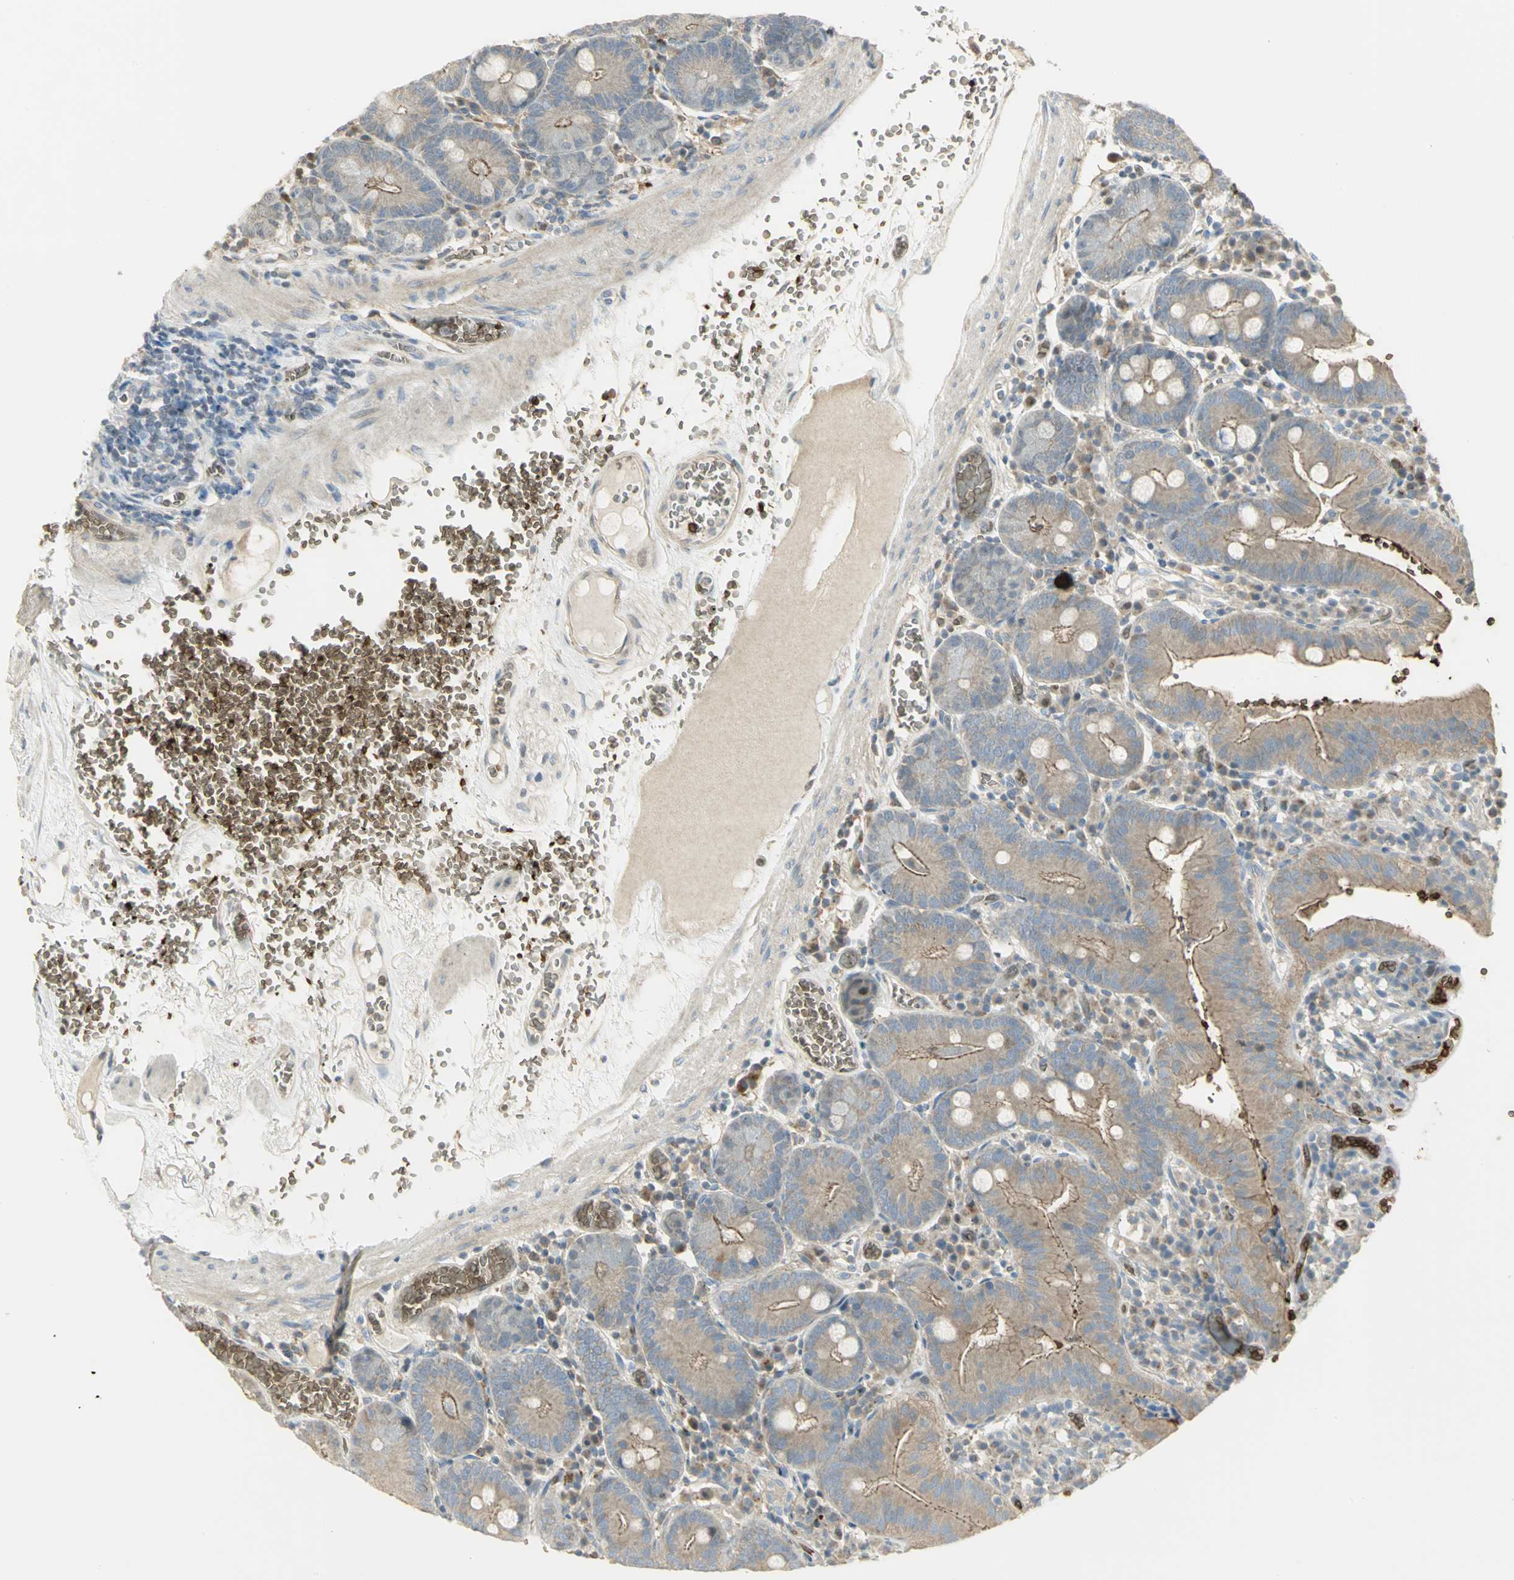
{"staining": {"intensity": "moderate", "quantity": ">75%", "location": "cytoplasmic/membranous"}, "tissue": "small intestine", "cell_type": "Glandular cells", "image_type": "normal", "snomed": [{"axis": "morphology", "description": "Normal tissue, NOS"}, {"axis": "topography", "description": "Small intestine"}], "caption": "IHC image of benign small intestine: small intestine stained using immunohistochemistry (IHC) shows medium levels of moderate protein expression localized specifically in the cytoplasmic/membranous of glandular cells, appearing as a cytoplasmic/membranous brown color.", "gene": "ANK1", "patient": {"sex": "male", "age": 71}}